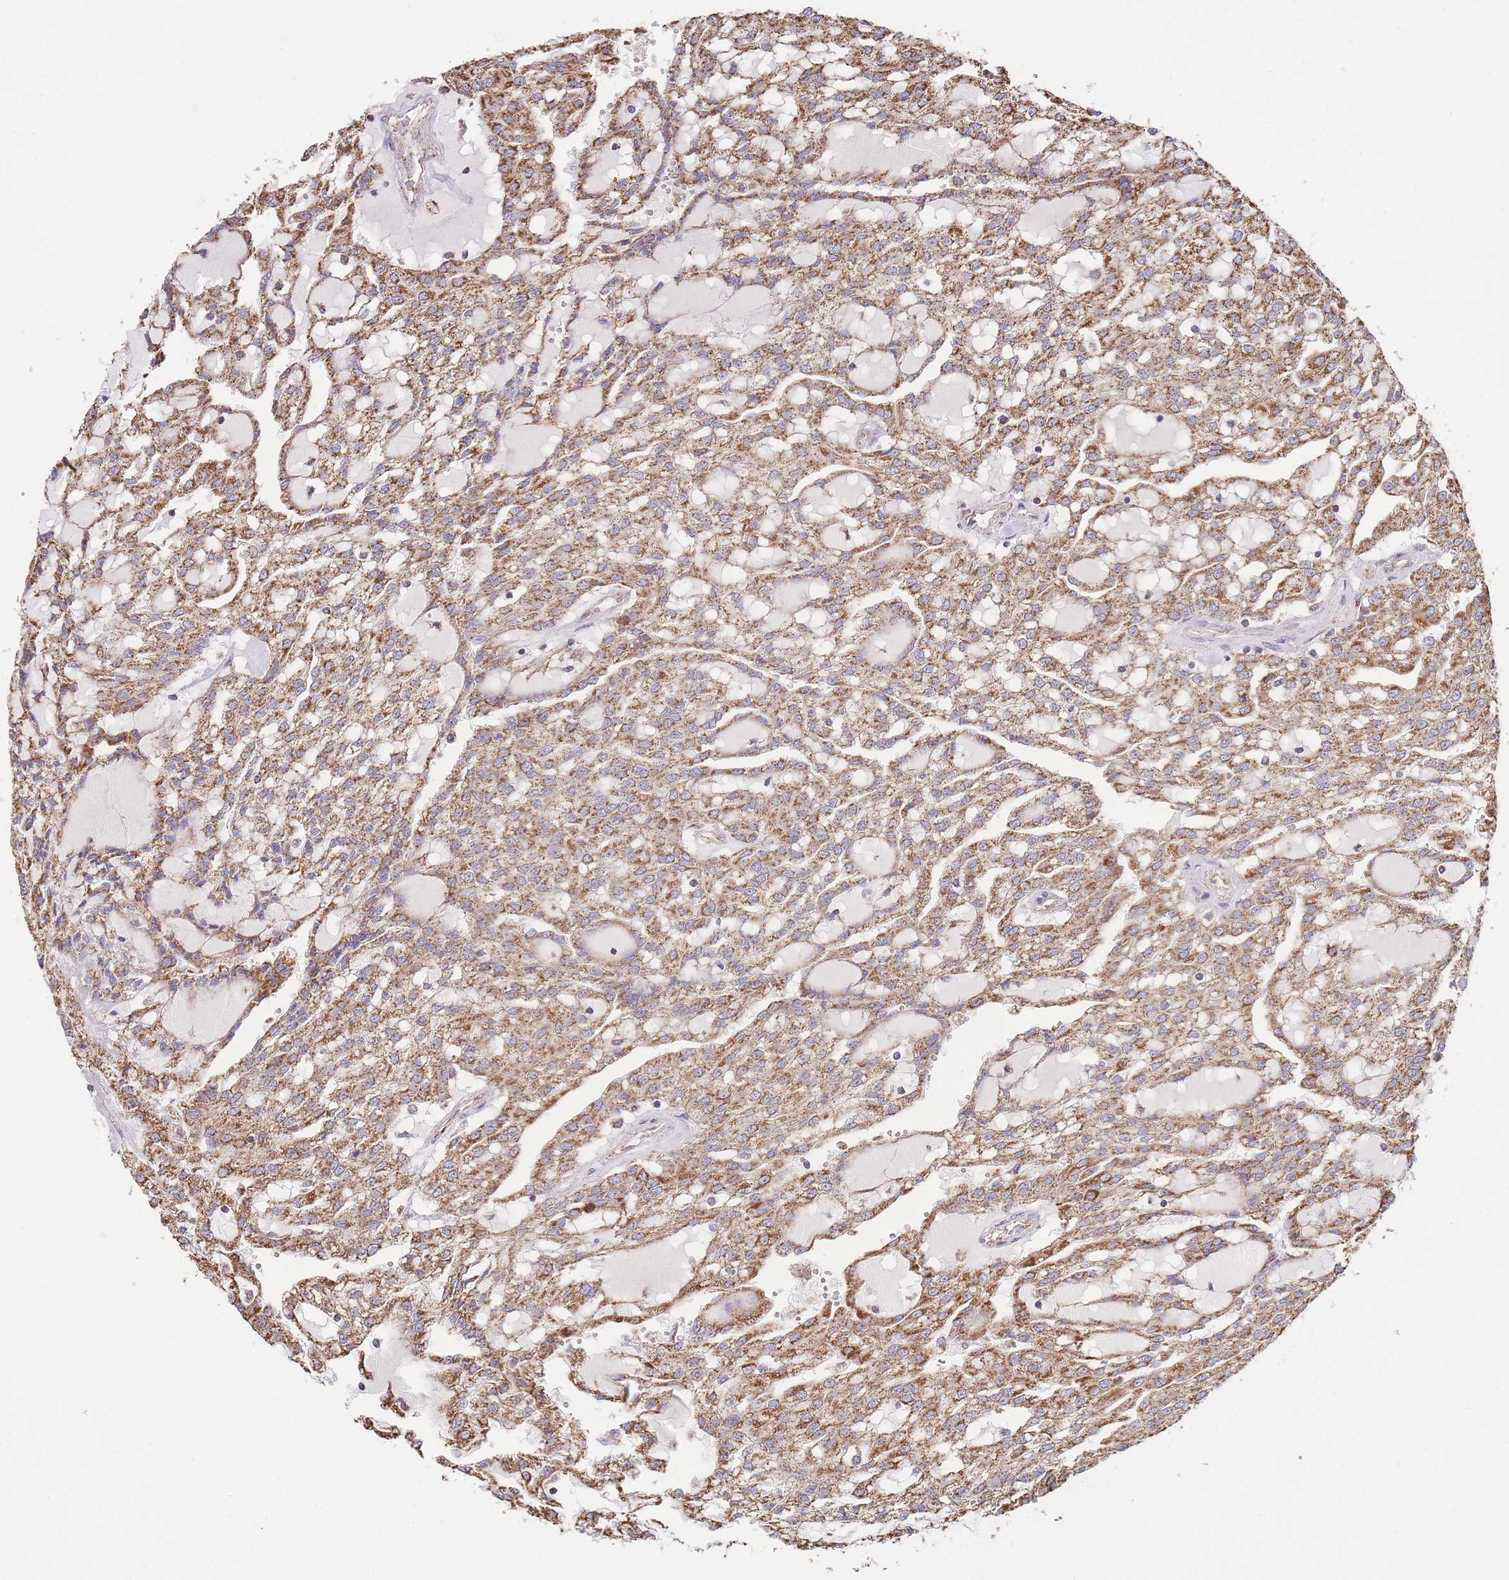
{"staining": {"intensity": "moderate", "quantity": ">75%", "location": "cytoplasmic/membranous"}, "tissue": "renal cancer", "cell_type": "Tumor cells", "image_type": "cancer", "snomed": [{"axis": "morphology", "description": "Adenocarcinoma, NOS"}, {"axis": "topography", "description": "Kidney"}], "caption": "Immunohistochemistry image of renal adenocarcinoma stained for a protein (brown), which displays medium levels of moderate cytoplasmic/membranous expression in approximately >75% of tumor cells.", "gene": "KIF16B", "patient": {"sex": "male", "age": 63}}